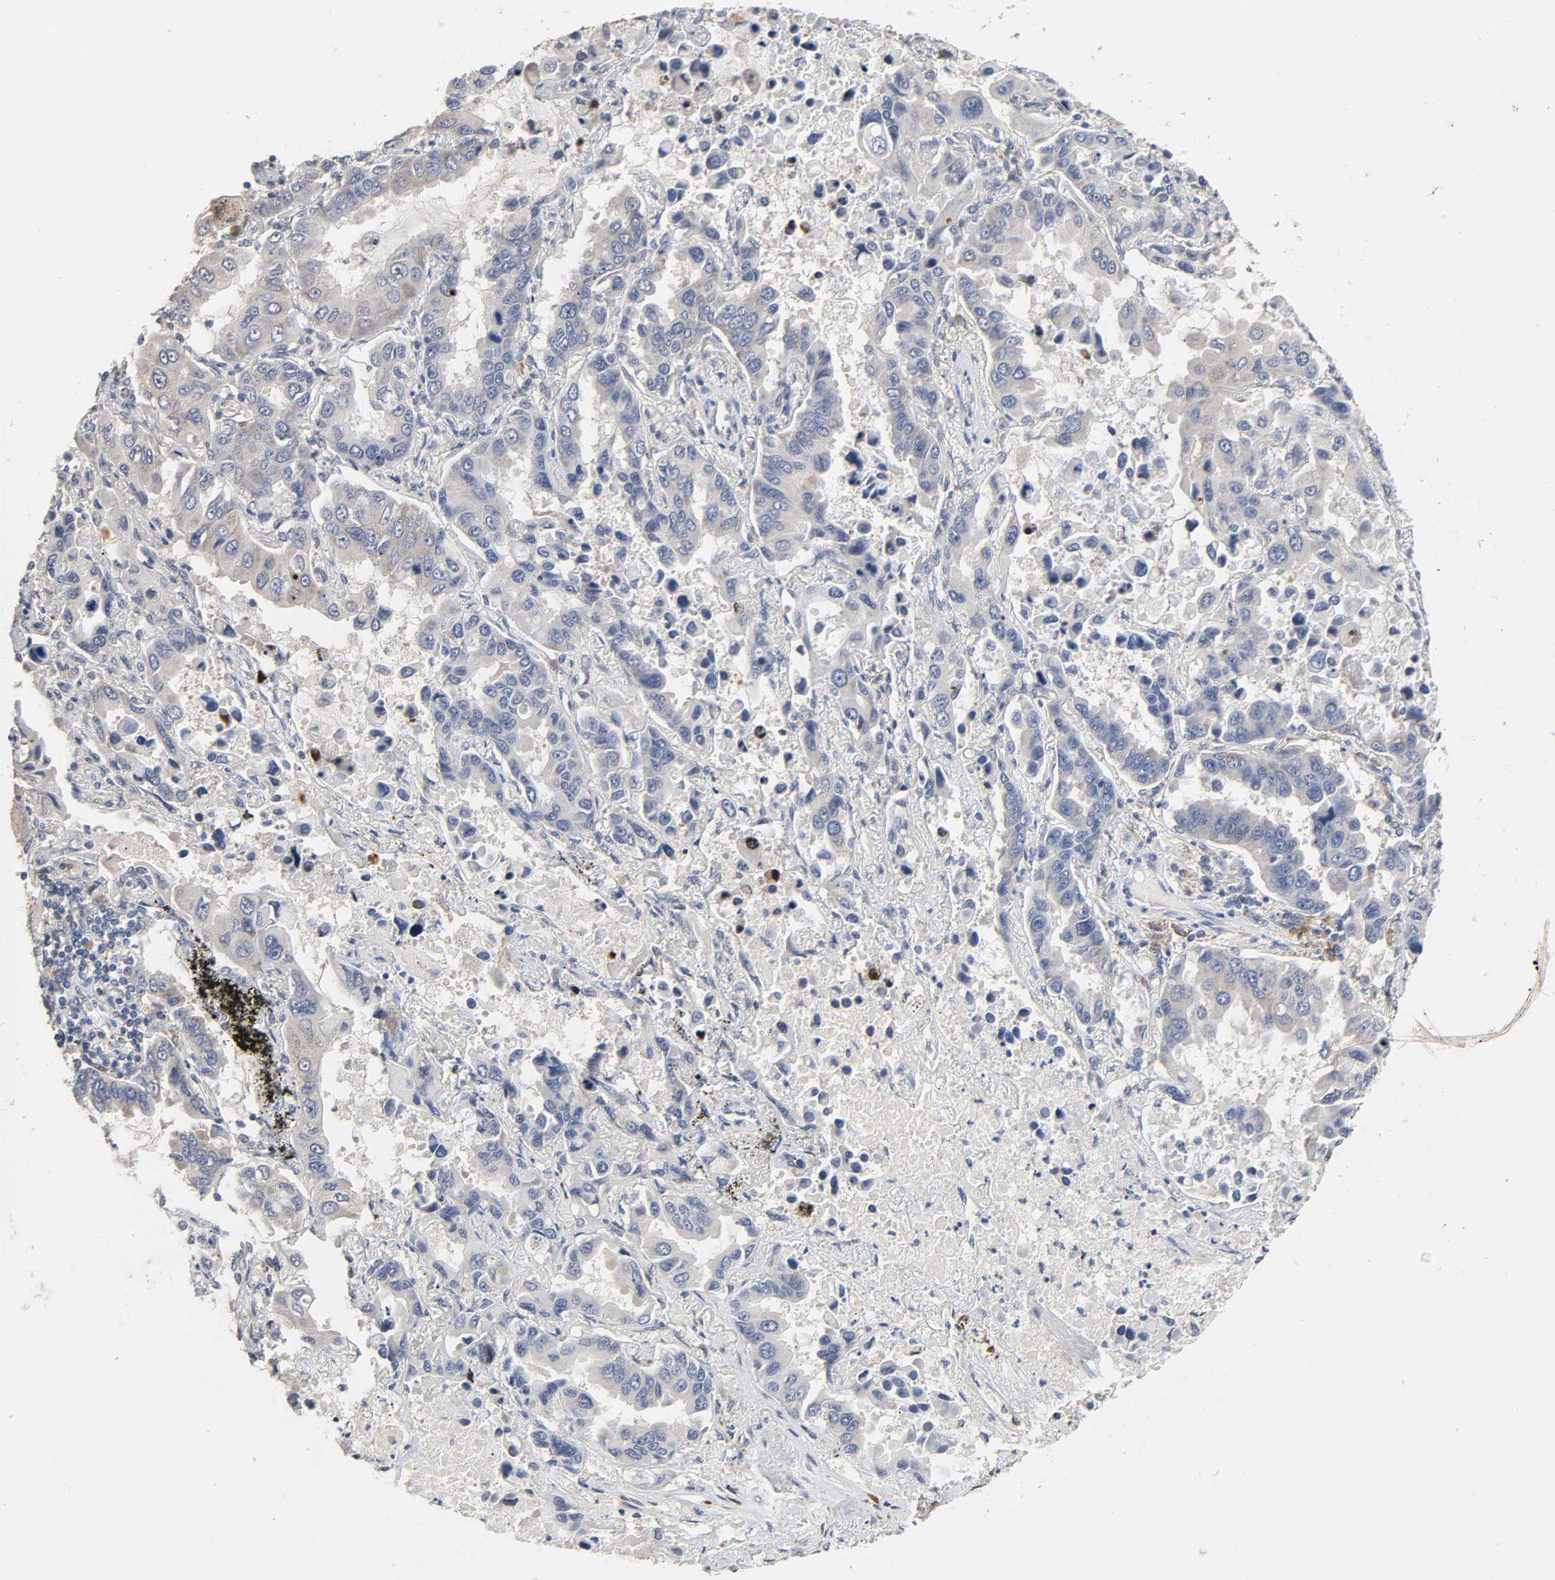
{"staining": {"intensity": "negative", "quantity": "none", "location": "none"}, "tissue": "lung cancer", "cell_type": "Tumor cells", "image_type": "cancer", "snomed": [{"axis": "morphology", "description": "Adenocarcinoma, NOS"}, {"axis": "topography", "description": "Lung"}], "caption": "This is an immunohistochemistry photomicrograph of lung cancer (adenocarcinoma). There is no staining in tumor cells.", "gene": "HDLBP", "patient": {"sex": "male", "age": 64}}